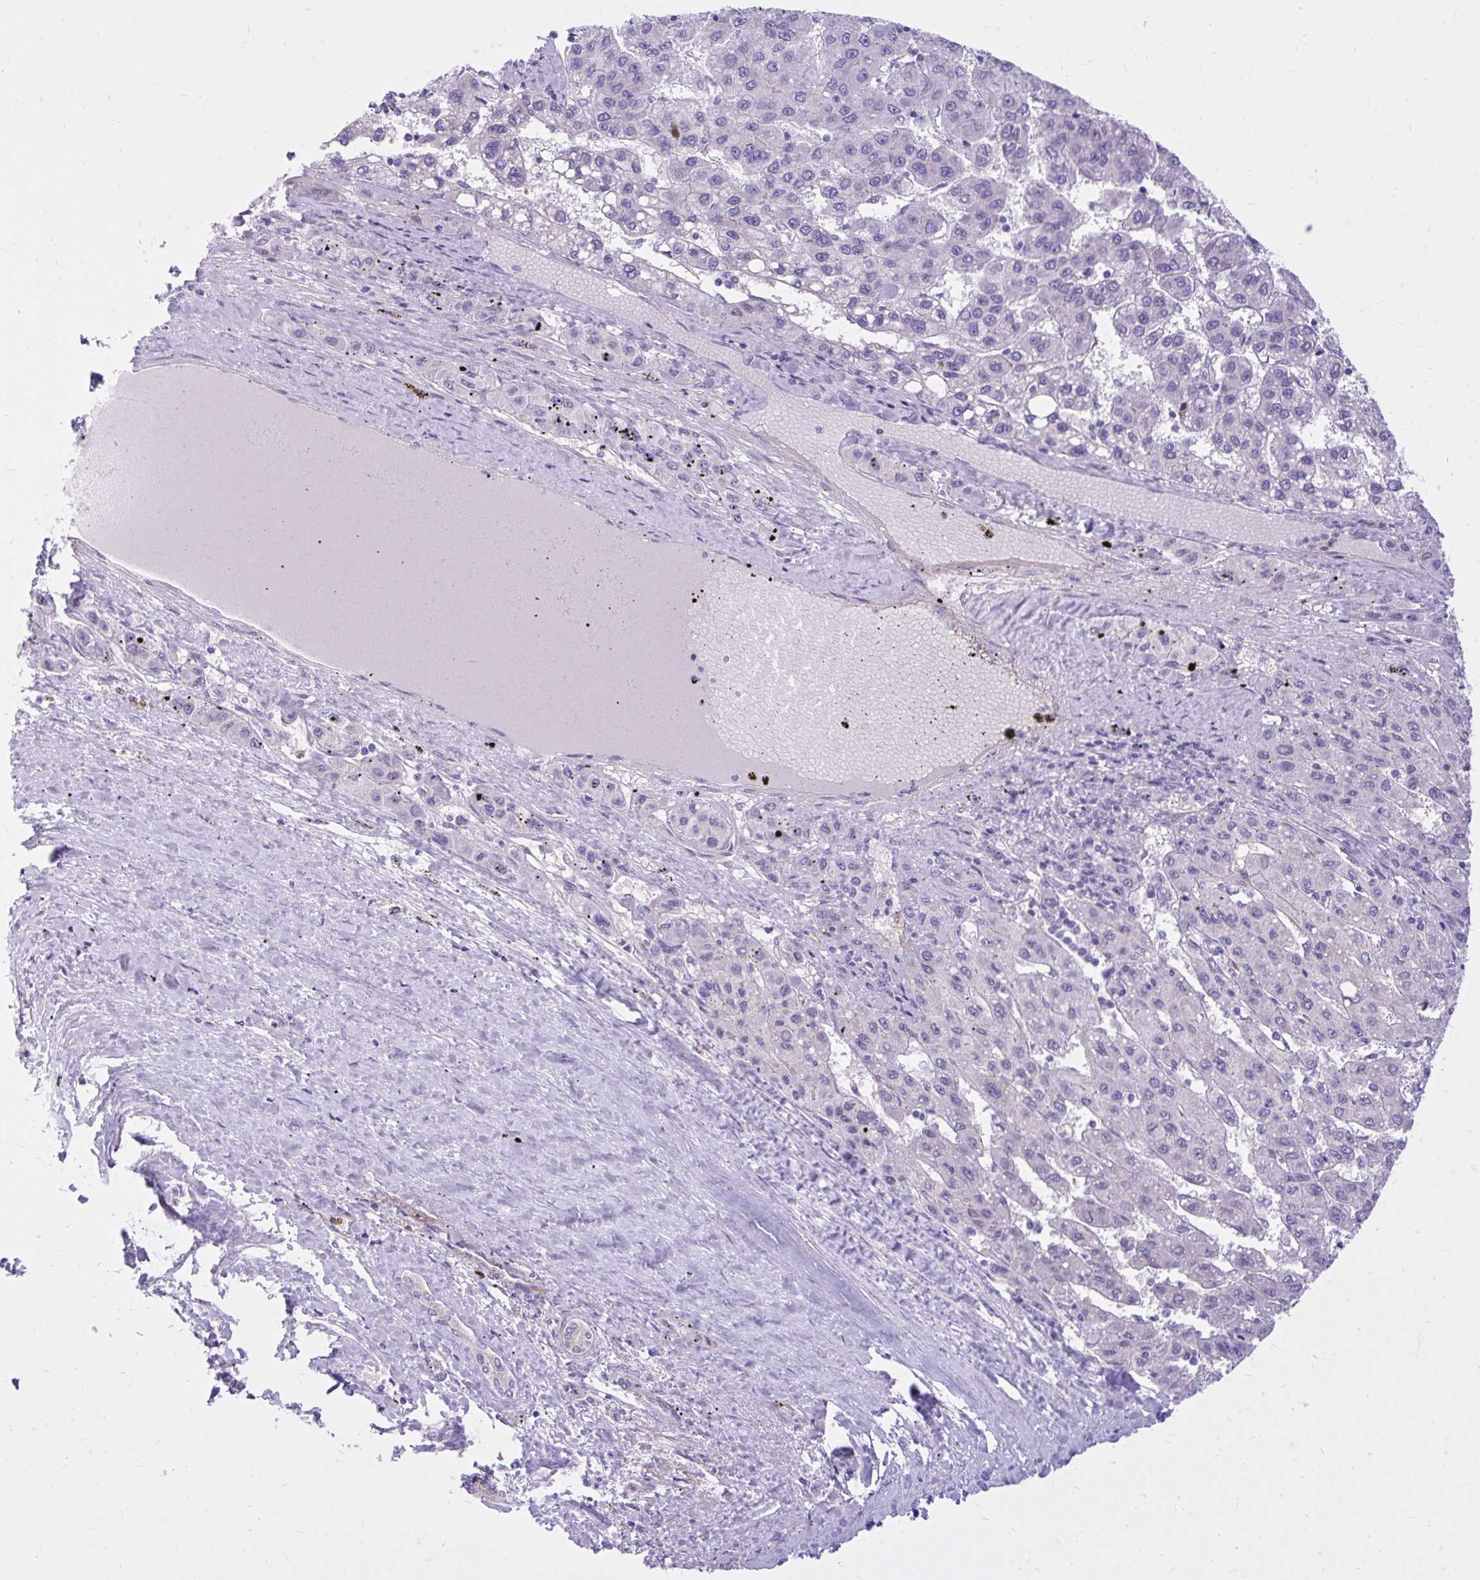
{"staining": {"intensity": "negative", "quantity": "none", "location": "none"}, "tissue": "liver cancer", "cell_type": "Tumor cells", "image_type": "cancer", "snomed": [{"axis": "morphology", "description": "Carcinoma, Hepatocellular, NOS"}, {"axis": "topography", "description": "Liver"}], "caption": "Immunohistochemical staining of human liver cancer exhibits no significant expression in tumor cells.", "gene": "ADAMTSL1", "patient": {"sex": "female", "age": 82}}